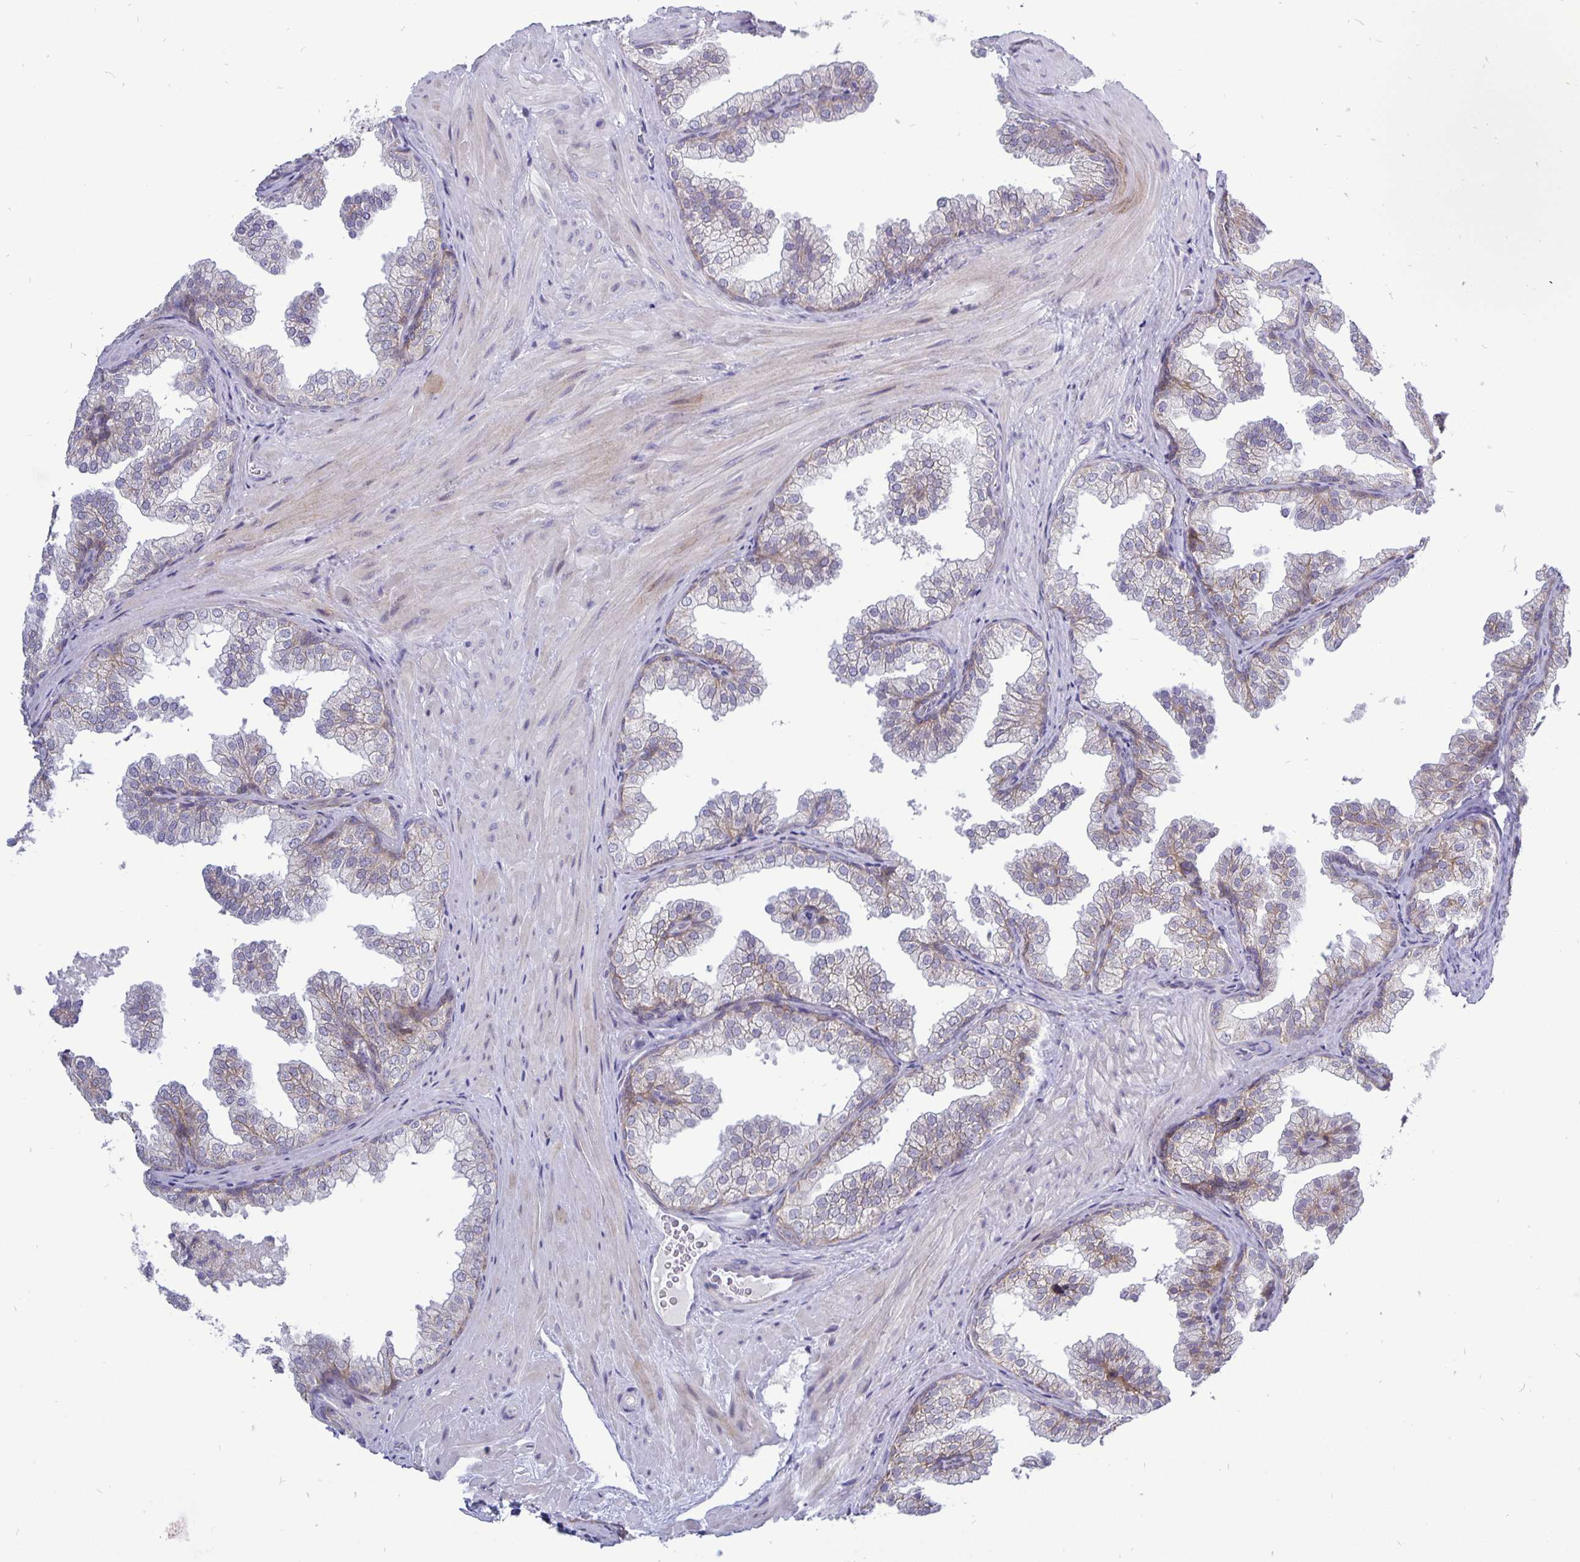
{"staining": {"intensity": "negative", "quantity": "none", "location": "none"}, "tissue": "prostate", "cell_type": "Glandular cells", "image_type": "normal", "snomed": [{"axis": "morphology", "description": "Normal tissue, NOS"}, {"axis": "topography", "description": "Prostate"}], "caption": "DAB immunohistochemical staining of normal human prostate reveals no significant staining in glandular cells.", "gene": "ERBB2", "patient": {"sex": "male", "age": 37}}